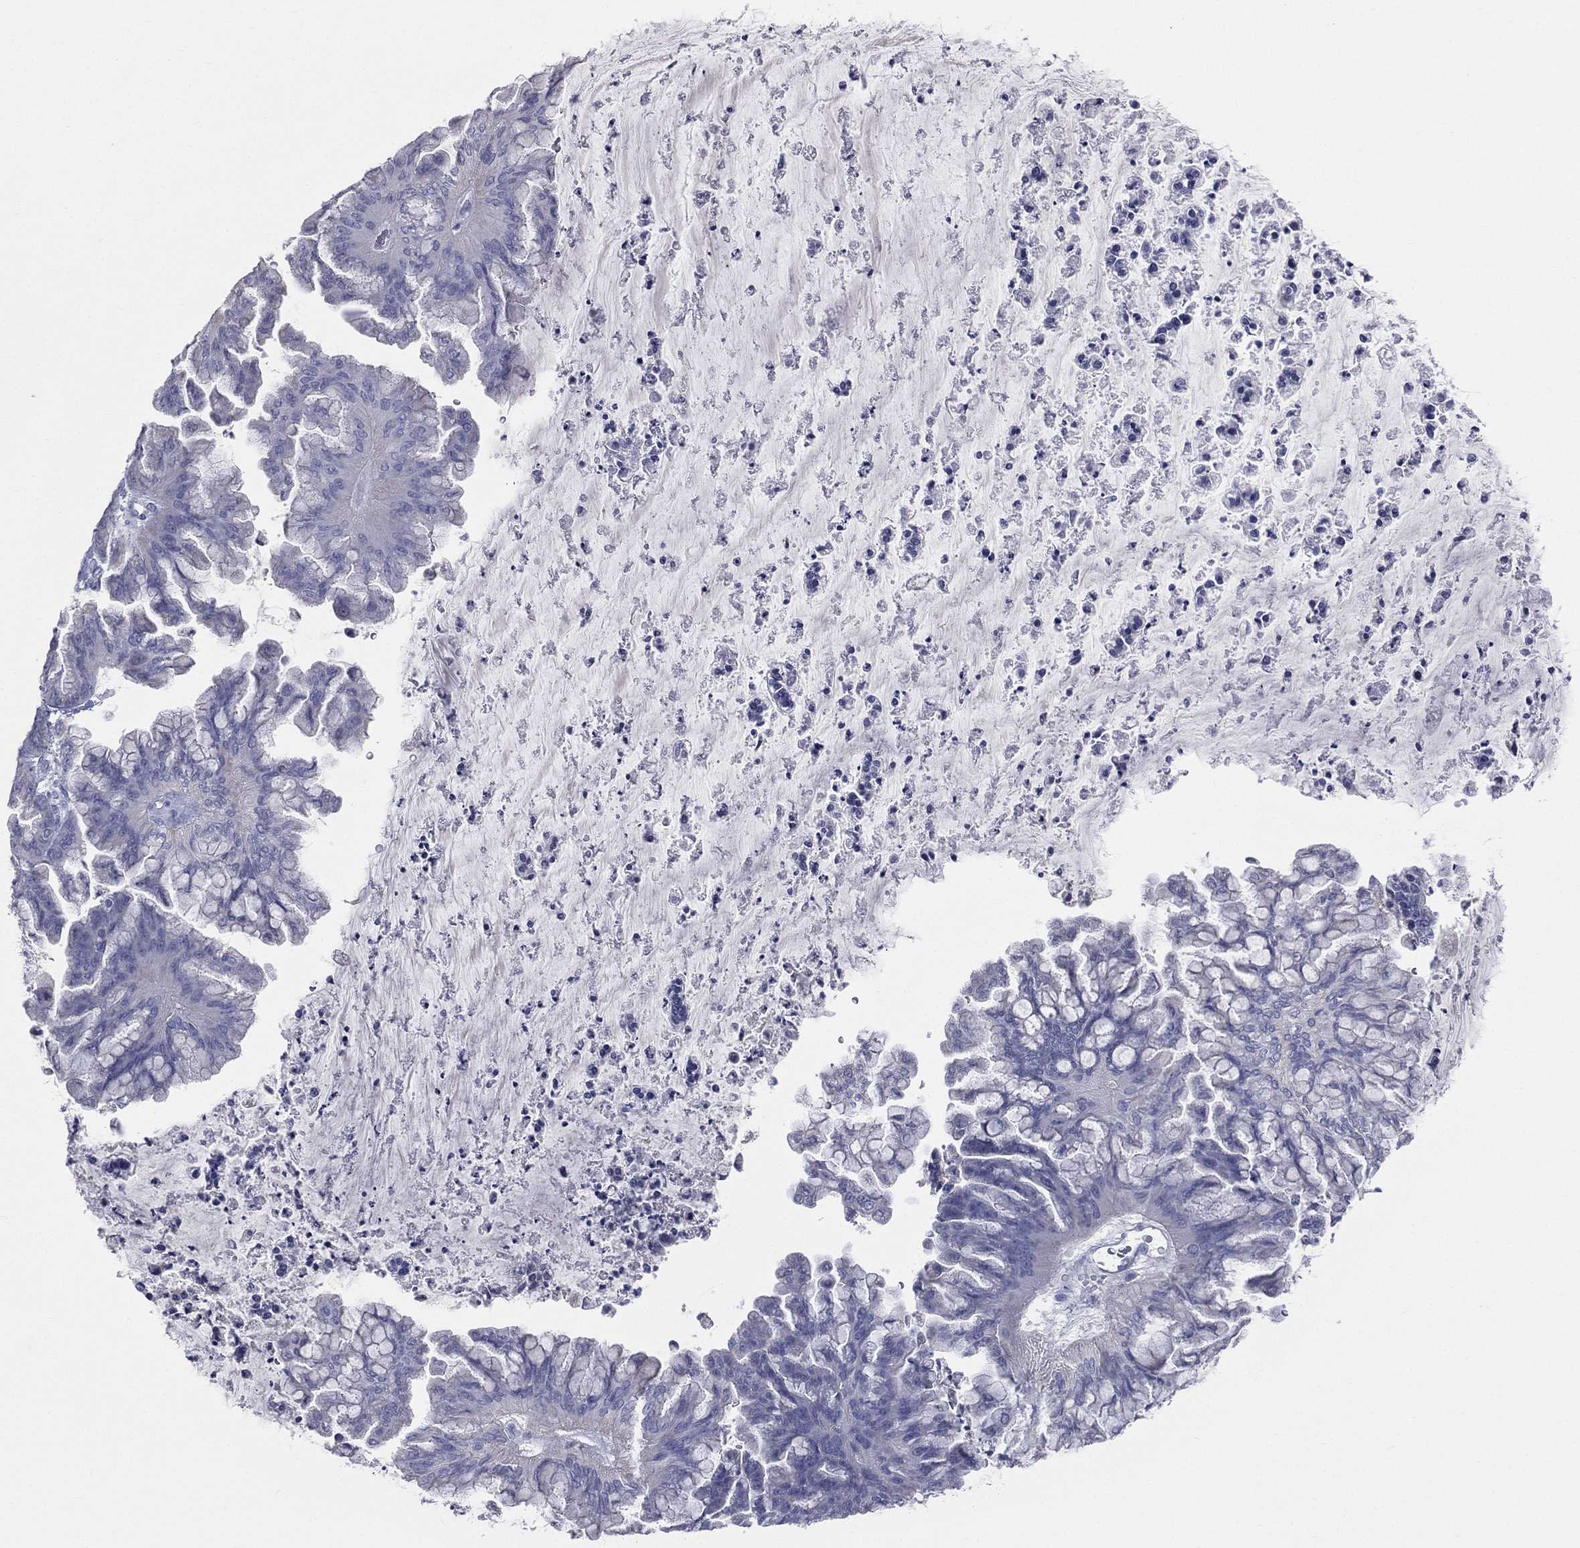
{"staining": {"intensity": "negative", "quantity": "none", "location": "none"}, "tissue": "ovarian cancer", "cell_type": "Tumor cells", "image_type": "cancer", "snomed": [{"axis": "morphology", "description": "Cystadenocarcinoma, mucinous, NOS"}, {"axis": "topography", "description": "Ovary"}], "caption": "Tumor cells are negative for brown protein staining in ovarian mucinous cystadenocarcinoma. (Brightfield microscopy of DAB immunohistochemistry at high magnification).", "gene": "STK31", "patient": {"sex": "female", "age": 67}}